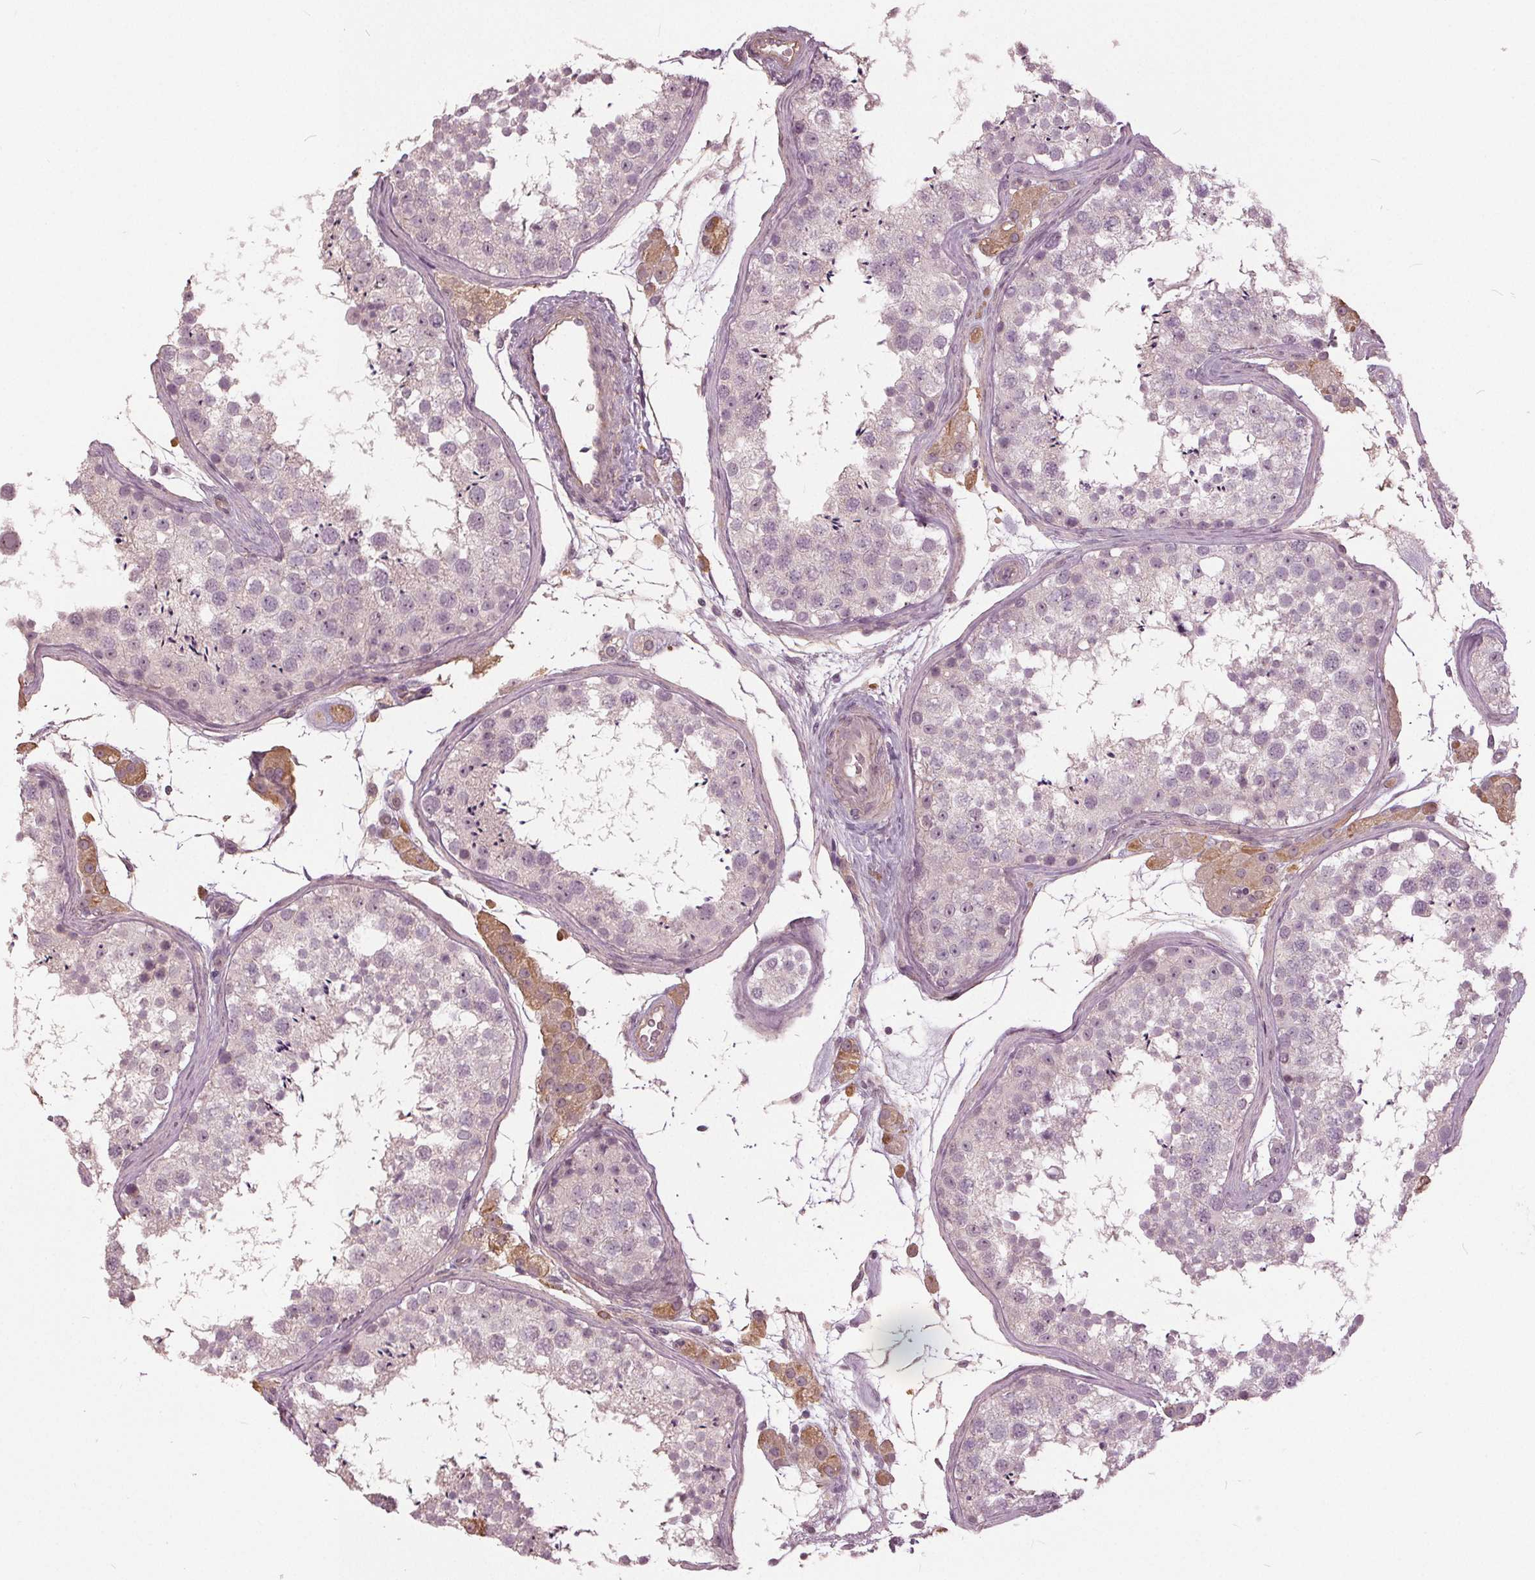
{"staining": {"intensity": "negative", "quantity": "none", "location": "none"}, "tissue": "testis", "cell_type": "Cells in seminiferous ducts", "image_type": "normal", "snomed": [{"axis": "morphology", "description": "Normal tissue, NOS"}, {"axis": "topography", "description": "Testis"}], "caption": "This is an IHC image of normal human testis. There is no expression in cells in seminiferous ducts.", "gene": "KLK13", "patient": {"sex": "male", "age": 41}}